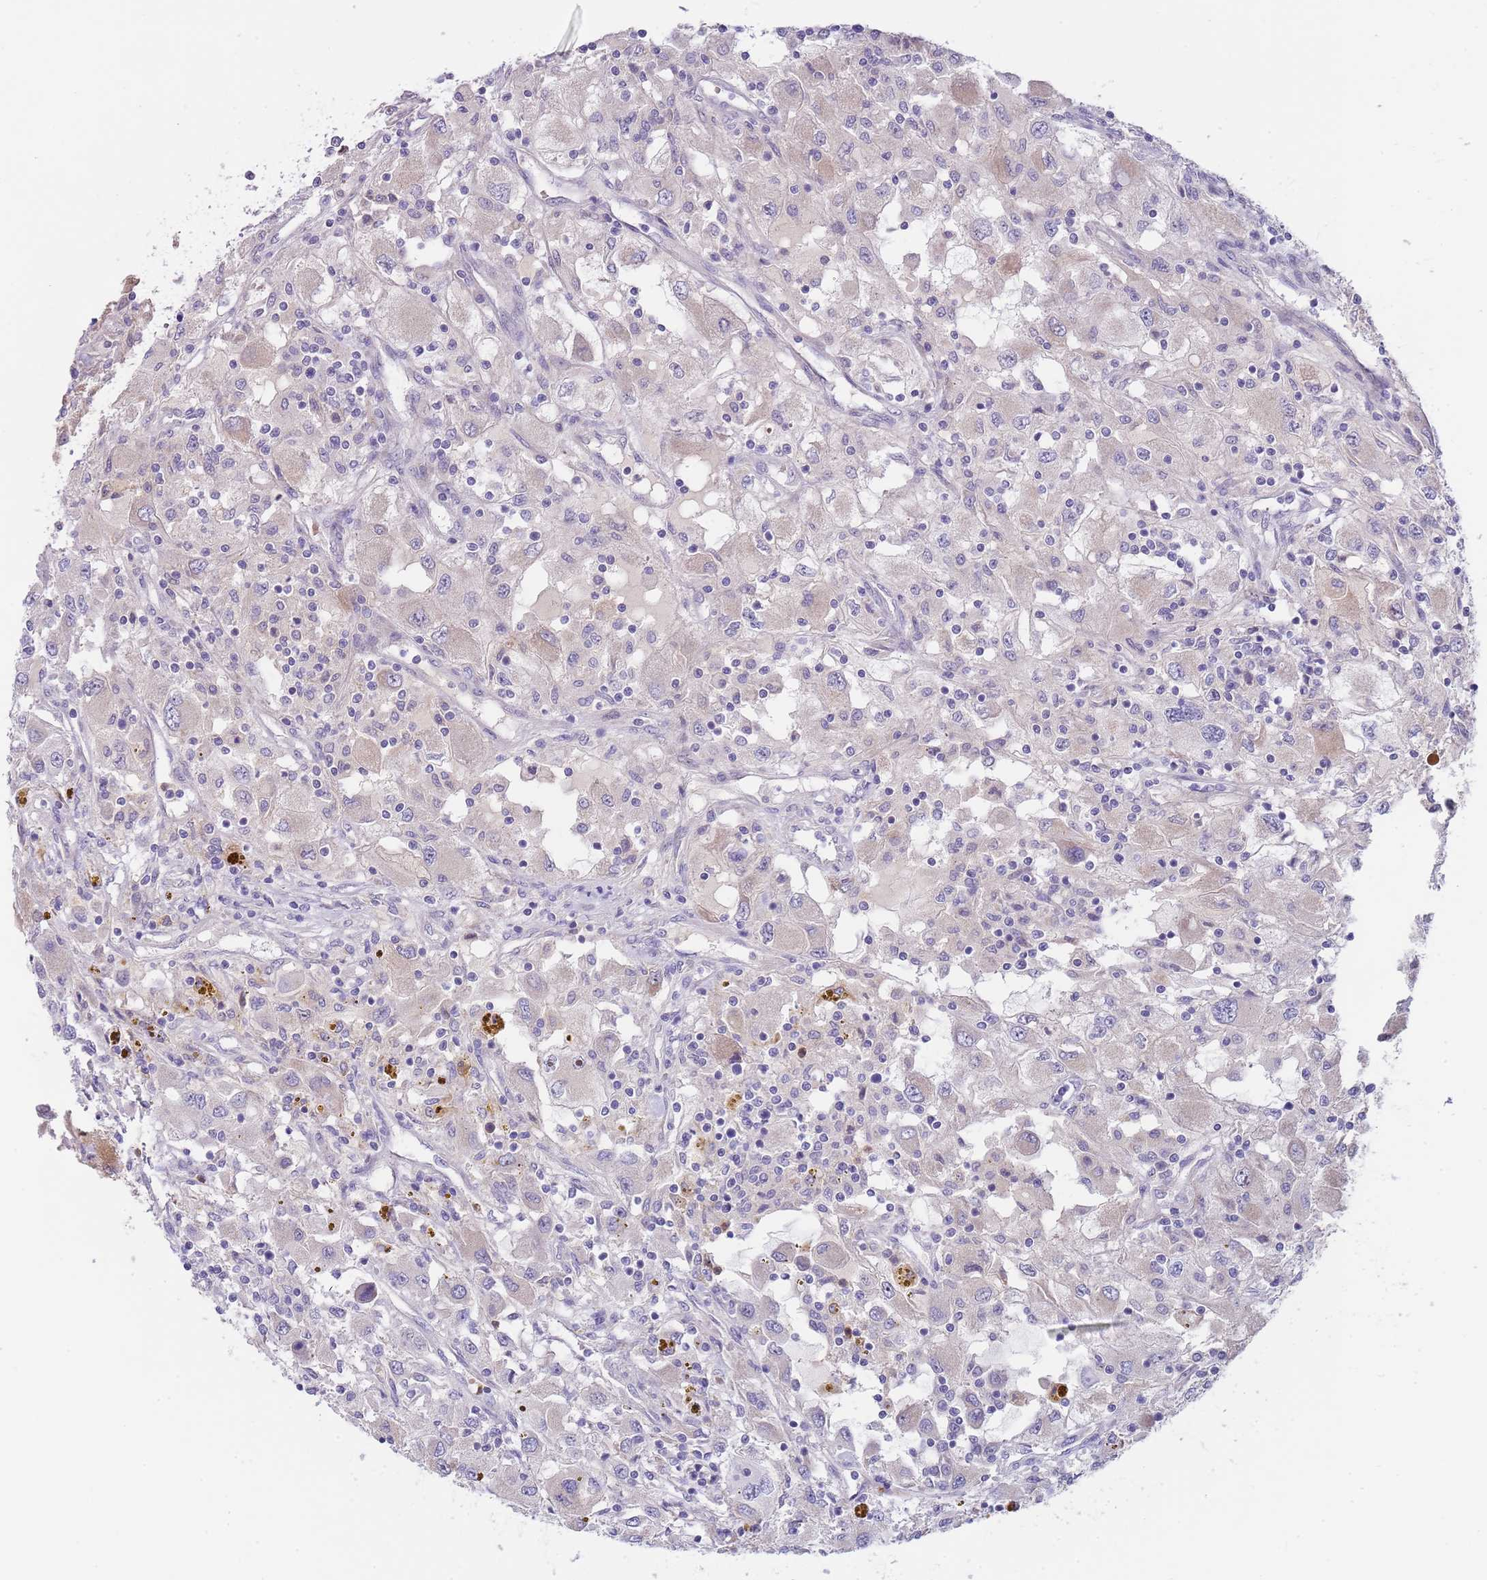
{"staining": {"intensity": "negative", "quantity": "none", "location": "none"}, "tissue": "renal cancer", "cell_type": "Tumor cells", "image_type": "cancer", "snomed": [{"axis": "morphology", "description": "Adenocarcinoma, NOS"}, {"axis": "topography", "description": "Kidney"}], "caption": "Tumor cells are negative for protein expression in human adenocarcinoma (renal).", "gene": "AP1S2", "patient": {"sex": "female", "age": 67}}